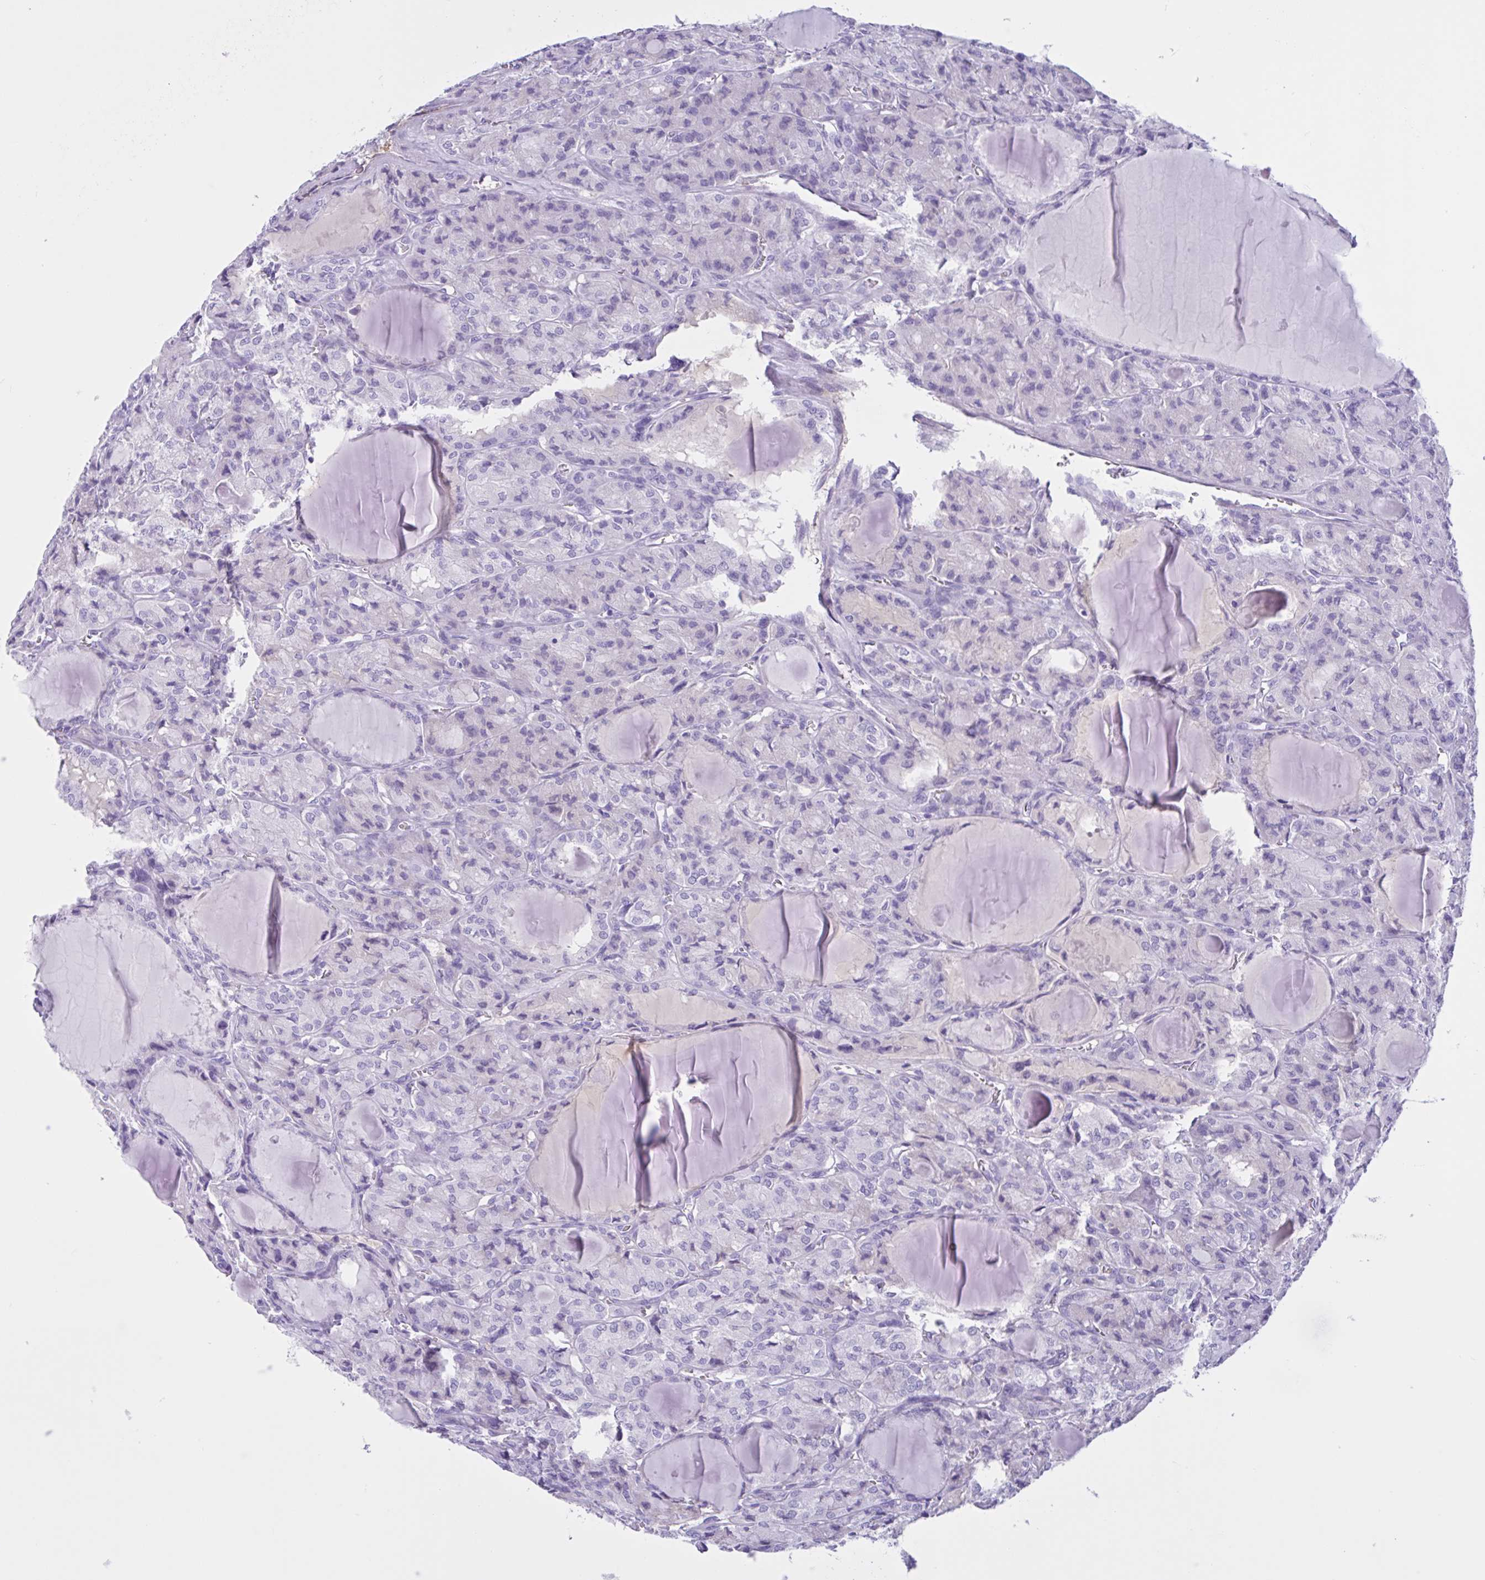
{"staining": {"intensity": "negative", "quantity": "none", "location": "none"}, "tissue": "thyroid cancer", "cell_type": "Tumor cells", "image_type": "cancer", "snomed": [{"axis": "morphology", "description": "Papillary adenocarcinoma, NOS"}, {"axis": "topography", "description": "Thyroid gland"}], "caption": "DAB immunohistochemical staining of human thyroid papillary adenocarcinoma shows no significant positivity in tumor cells.", "gene": "LARGE2", "patient": {"sex": "male", "age": 87}}